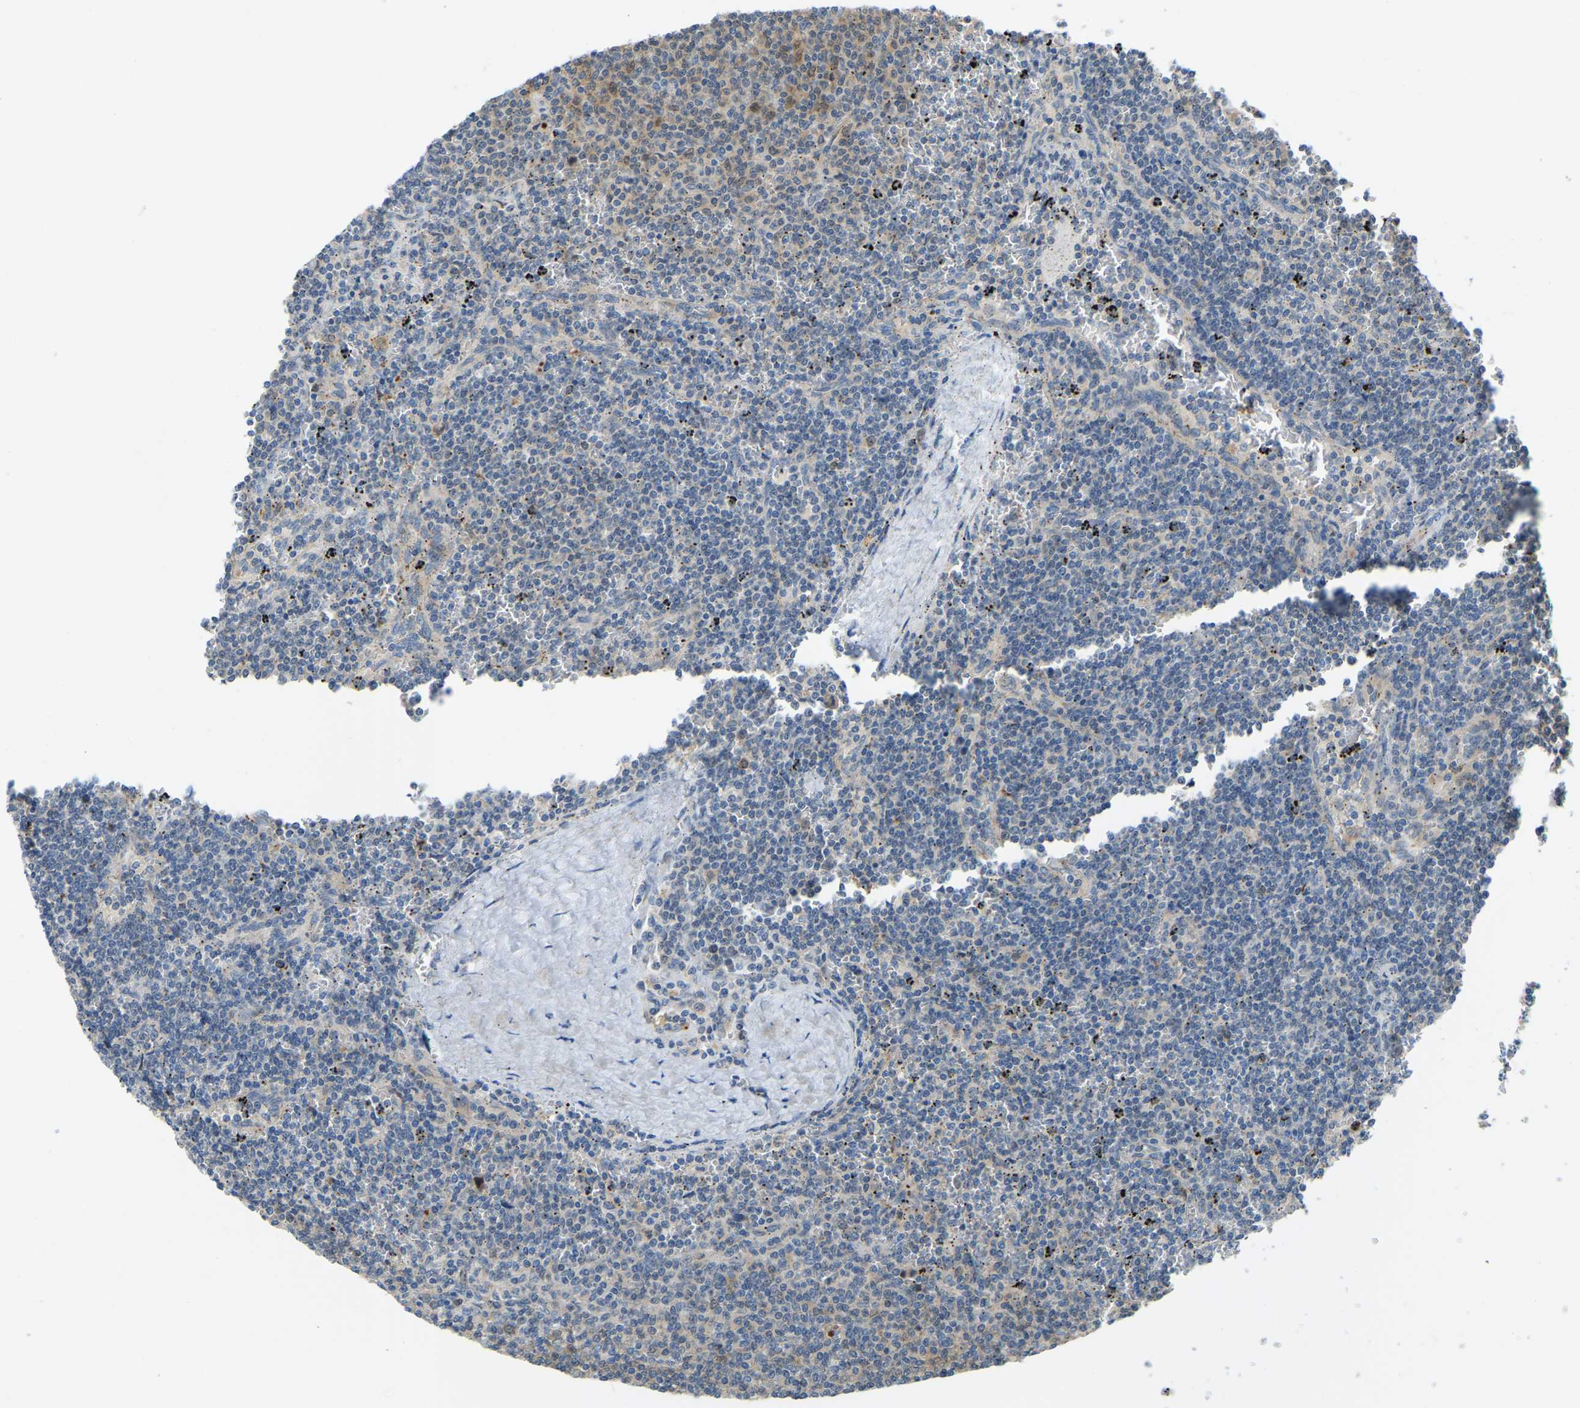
{"staining": {"intensity": "moderate", "quantity": "<25%", "location": "cytoplasmic/membranous"}, "tissue": "lymphoma", "cell_type": "Tumor cells", "image_type": "cancer", "snomed": [{"axis": "morphology", "description": "Malignant lymphoma, non-Hodgkin's type, Low grade"}, {"axis": "topography", "description": "Spleen"}], "caption": "Immunohistochemistry (IHC) staining of low-grade malignant lymphoma, non-Hodgkin's type, which shows low levels of moderate cytoplasmic/membranous expression in approximately <25% of tumor cells indicating moderate cytoplasmic/membranous protein positivity. The staining was performed using DAB (brown) for protein detection and nuclei were counterstained in hematoxylin (blue).", "gene": "NME8", "patient": {"sex": "female", "age": 50}}